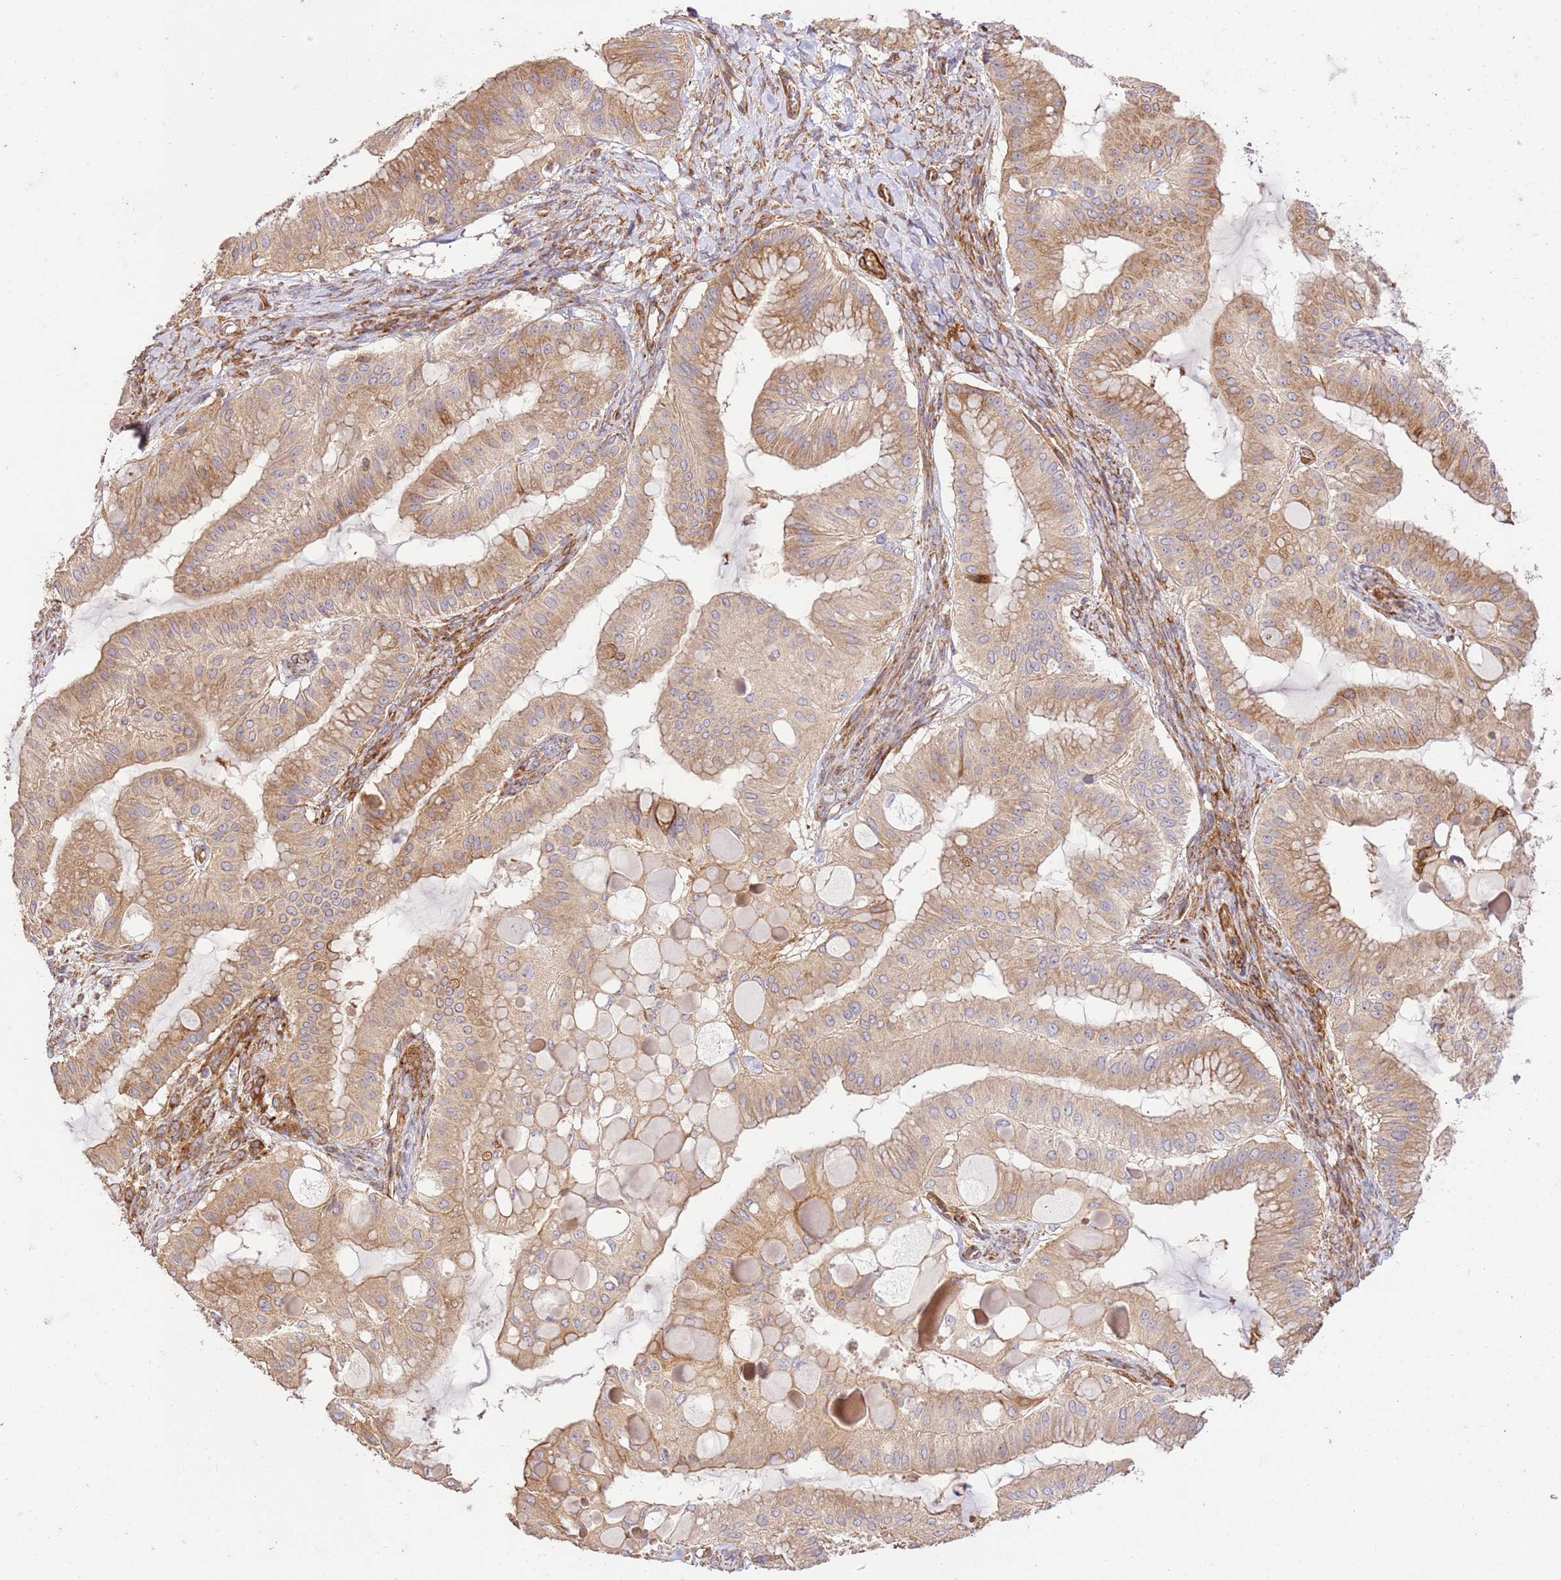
{"staining": {"intensity": "moderate", "quantity": ">75%", "location": "cytoplasmic/membranous"}, "tissue": "ovarian cancer", "cell_type": "Tumor cells", "image_type": "cancer", "snomed": [{"axis": "morphology", "description": "Cystadenocarcinoma, mucinous, NOS"}, {"axis": "topography", "description": "Ovary"}], "caption": "Immunohistochemical staining of ovarian cancer (mucinous cystadenocarcinoma) demonstrates medium levels of moderate cytoplasmic/membranous expression in about >75% of tumor cells.", "gene": "ZBTB39", "patient": {"sex": "female", "age": 61}}